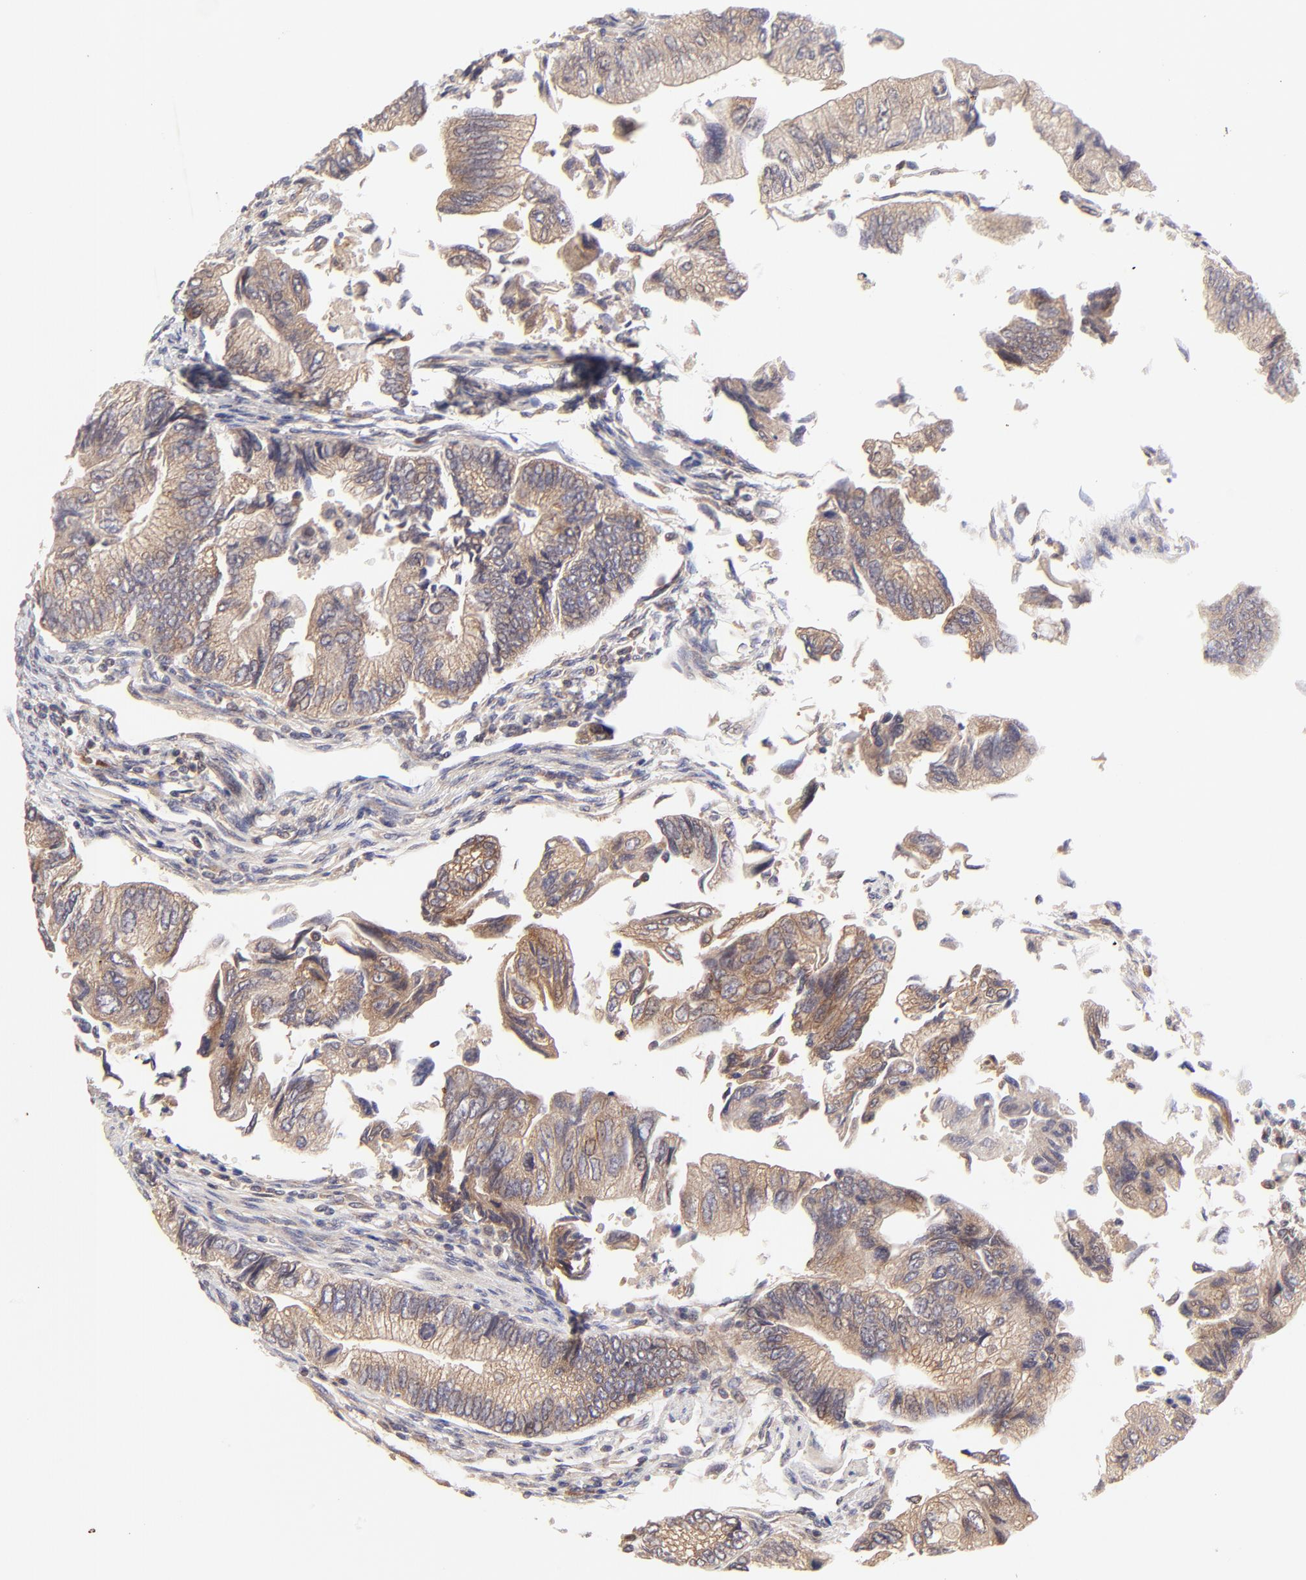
{"staining": {"intensity": "moderate", "quantity": ">75%", "location": "cytoplasmic/membranous"}, "tissue": "colorectal cancer", "cell_type": "Tumor cells", "image_type": "cancer", "snomed": [{"axis": "morphology", "description": "Adenocarcinoma, NOS"}, {"axis": "topography", "description": "Colon"}], "caption": "Colorectal adenocarcinoma was stained to show a protein in brown. There is medium levels of moderate cytoplasmic/membranous positivity in approximately >75% of tumor cells. Using DAB (3,3'-diaminobenzidine) (brown) and hematoxylin (blue) stains, captured at high magnification using brightfield microscopy.", "gene": "TNRC6B", "patient": {"sex": "female", "age": 11}}